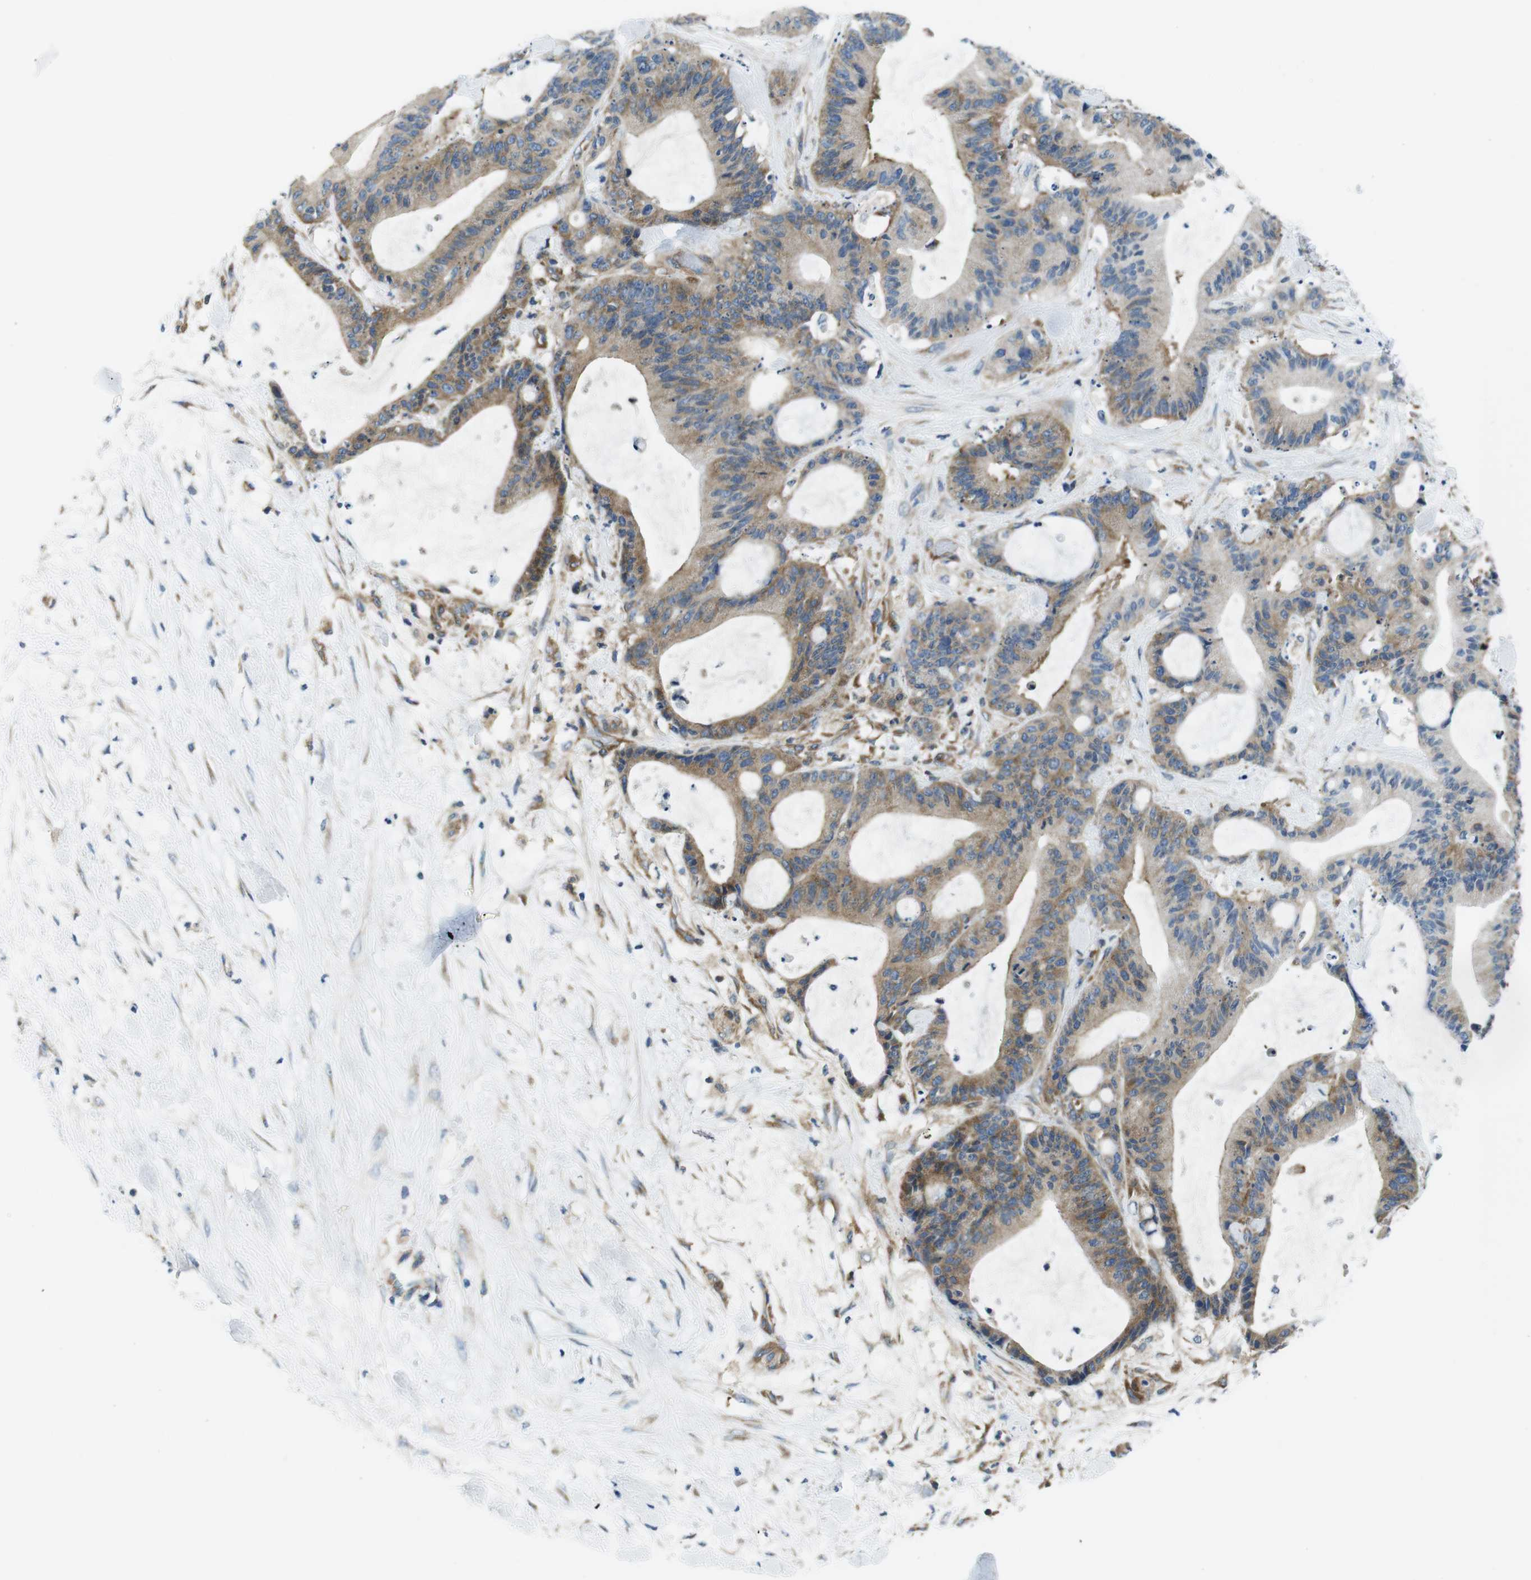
{"staining": {"intensity": "moderate", "quantity": ">75%", "location": "cytoplasmic/membranous"}, "tissue": "liver cancer", "cell_type": "Tumor cells", "image_type": "cancer", "snomed": [{"axis": "morphology", "description": "Cholangiocarcinoma"}, {"axis": "topography", "description": "Liver"}], "caption": "There is medium levels of moderate cytoplasmic/membranous staining in tumor cells of liver cancer (cholangiocarcinoma), as demonstrated by immunohistochemical staining (brown color).", "gene": "EIF2B5", "patient": {"sex": "female", "age": 73}}